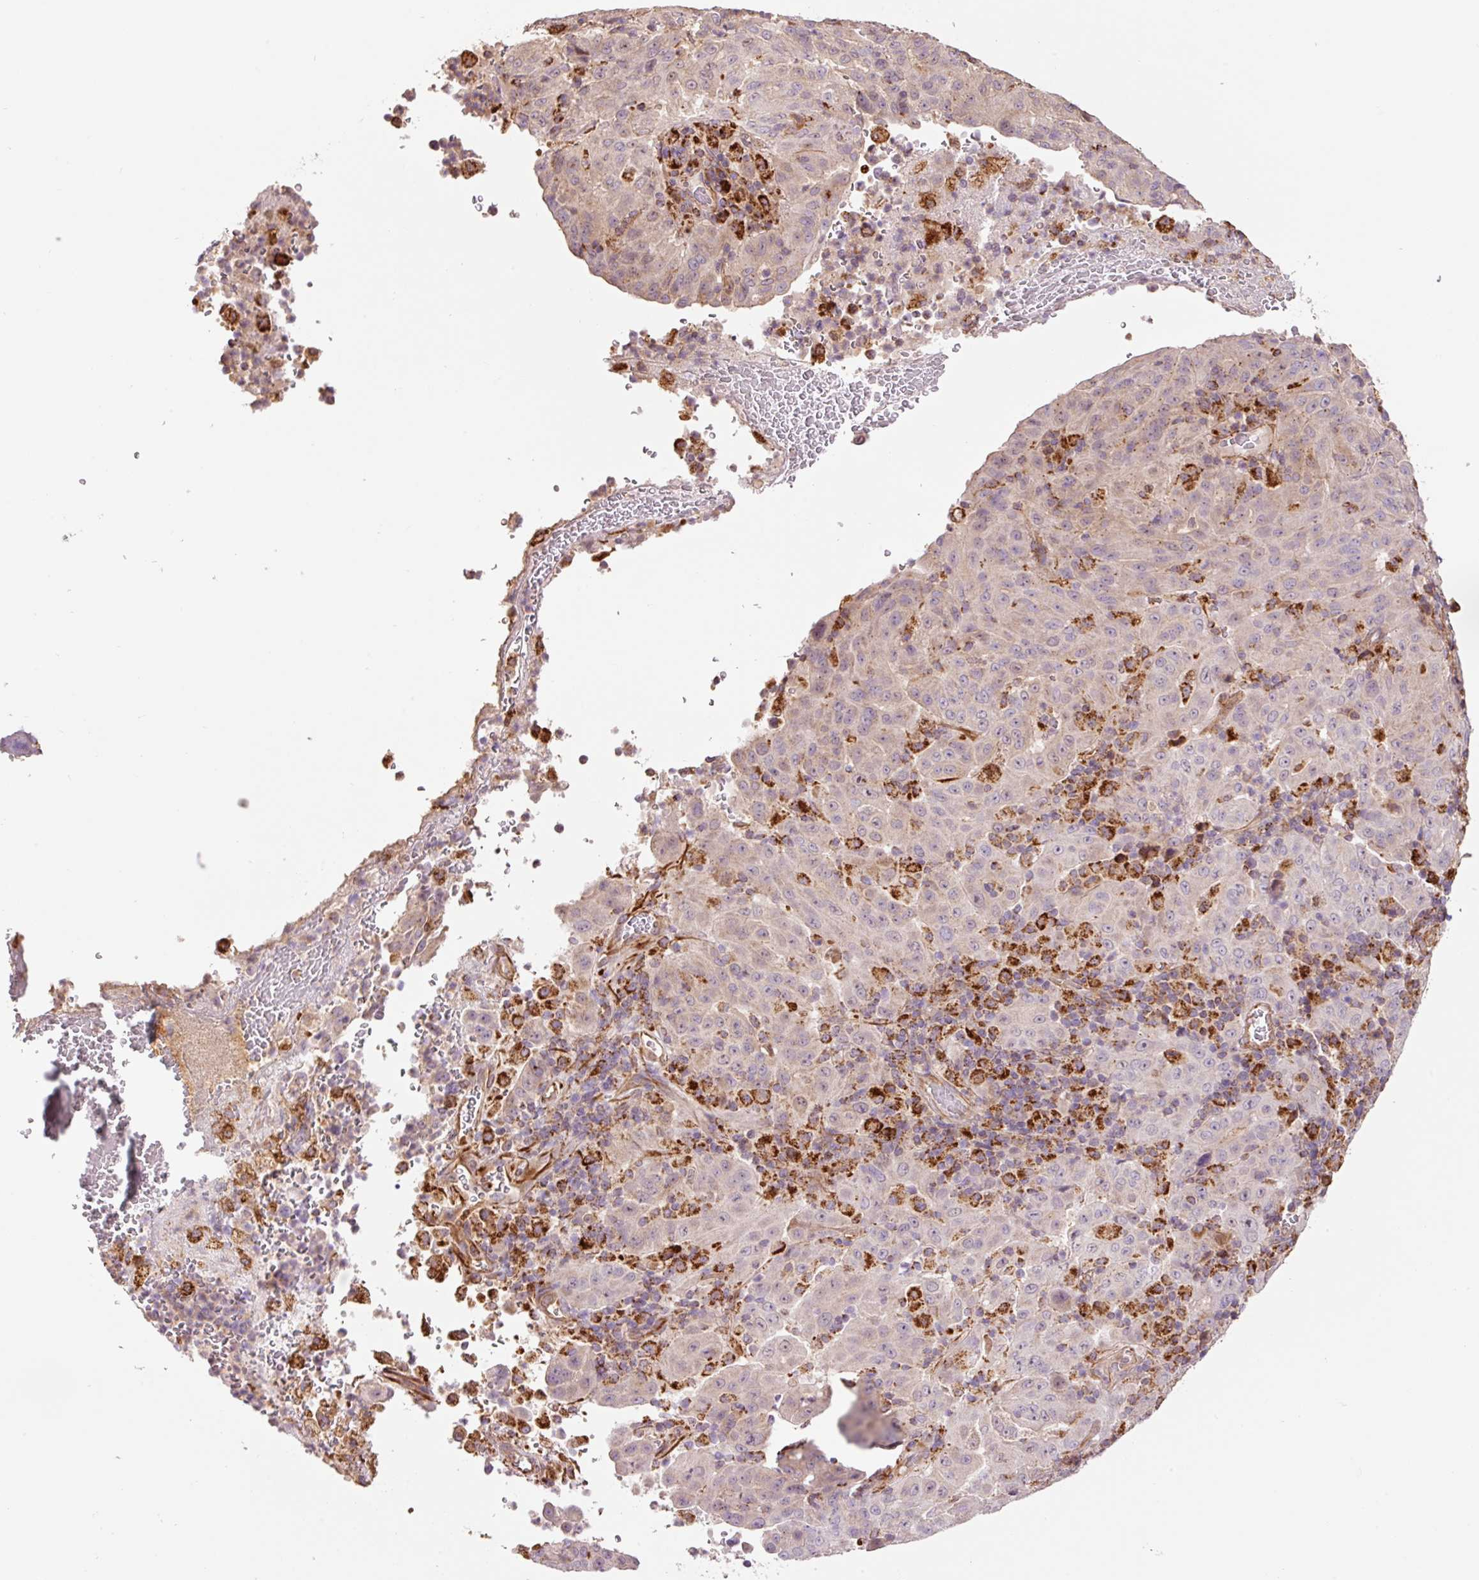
{"staining": {"intensity": "negative", "quantity": "none", "location": "none"}, "tissue": "pancreatic cancer", "cell_type": "Tumor cells", "image_type": "cancer", "snomed": [{"axis": "morphology", "description": "Adenocarcinoma, NOS"}, {"axis": "topography", "description": "Pancreas"}], "caption": "This histopathology image is of pancreatic cancer (adenocarcinoma) stained with IHC to label a protein in brown with the nuclei are counter-stained blue. There is no expression in tumor cells.", "gene": "PCK2", "patient": {"sex": "male", "age": 63}}